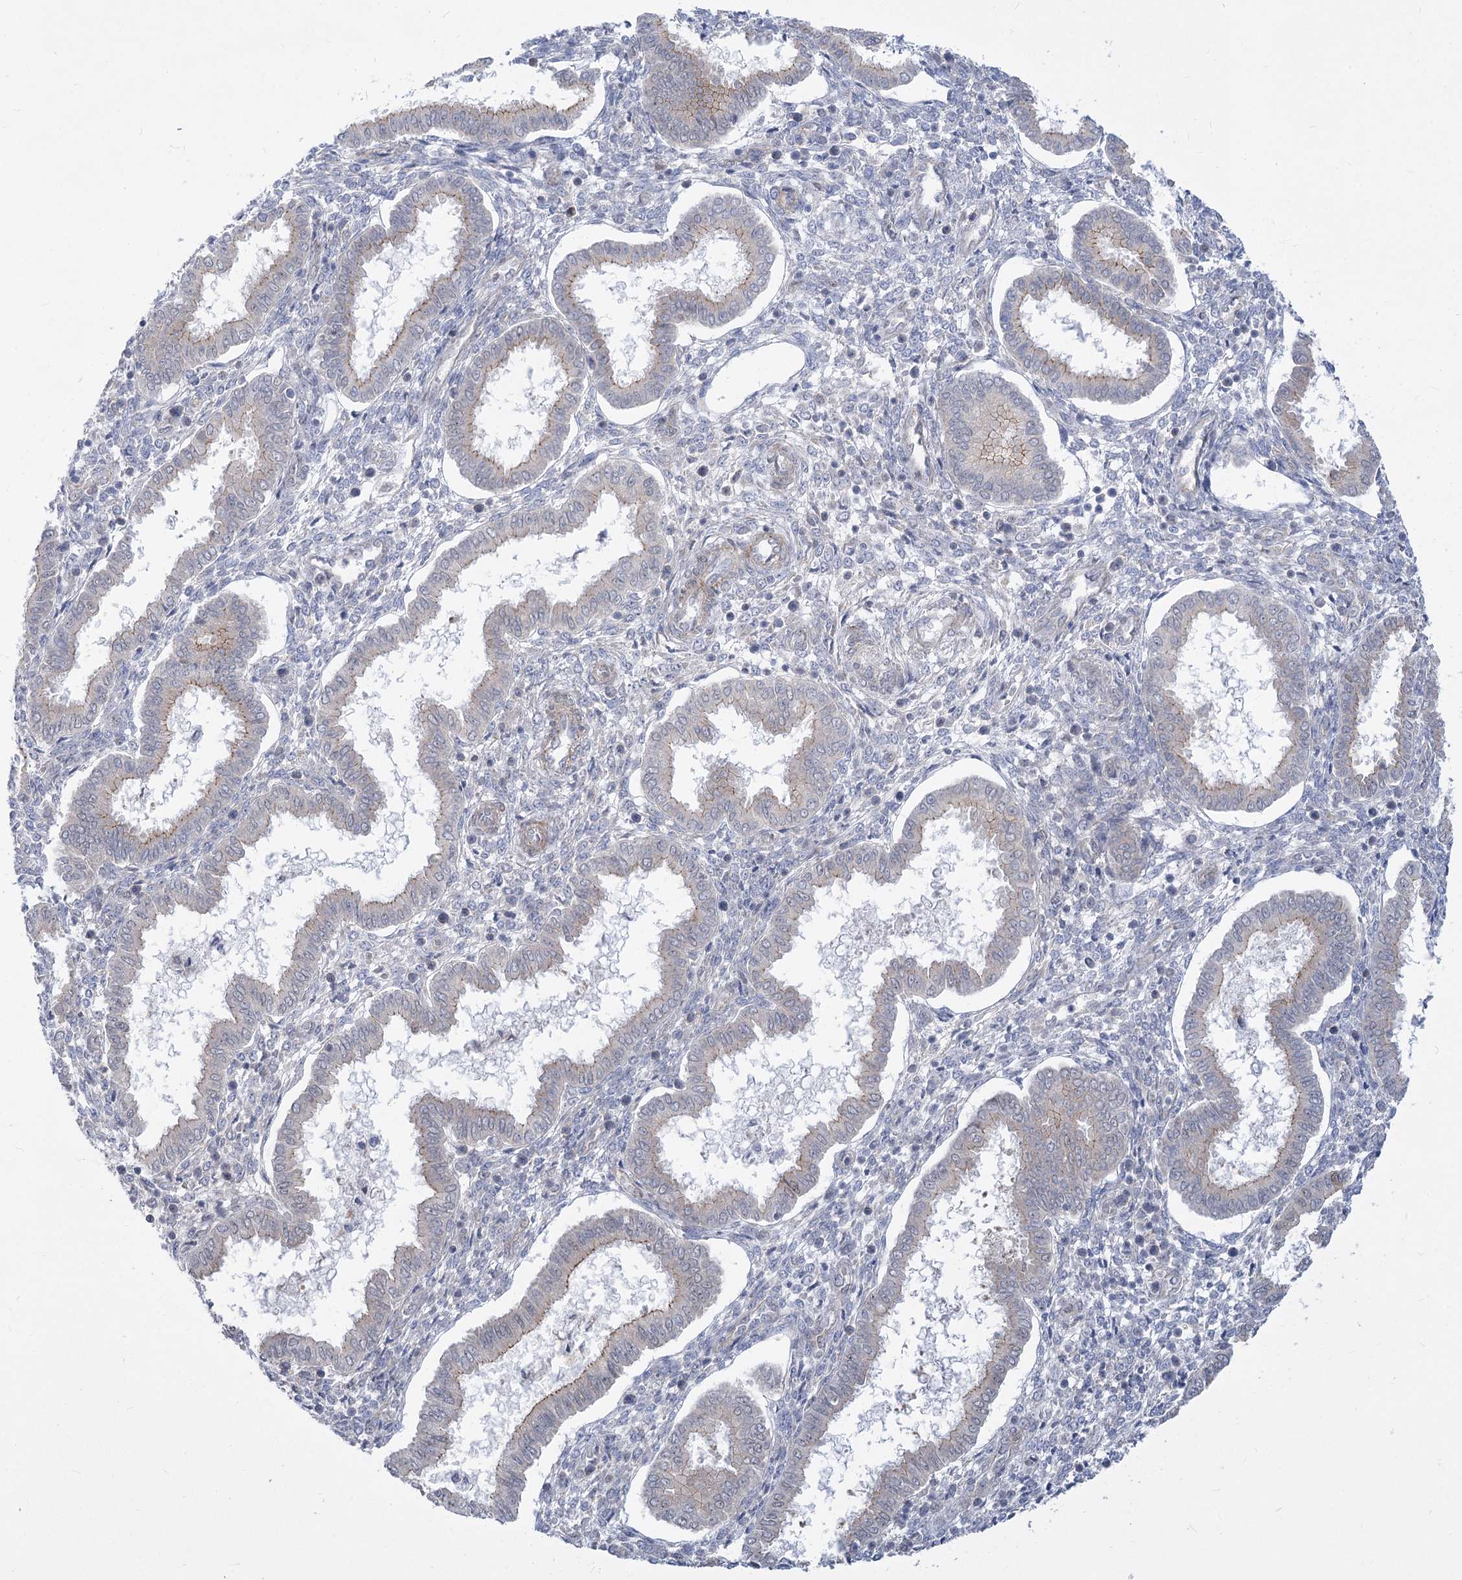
{"staining": {"intensity": "negative", "quantity": "none", "location": "none"}, "tissue": "endometrium", "cell_type": "Cells in endometrial stroma", "image_type": "normal", "snomed": [{"axis": "morphology", "description": "Normal tissue, NOS"}, {"axis": "topography", "description": "Endometrium"}], "caption": "IHC histopathology image of normal endometrium: endometrium stained with DAB (3,3'-diaminobenzidine) demonstrates no significant protein staining in cells in endometrial stroma.", "gene": "ARSI", "patient": {"sex": "female", "age": 24}}